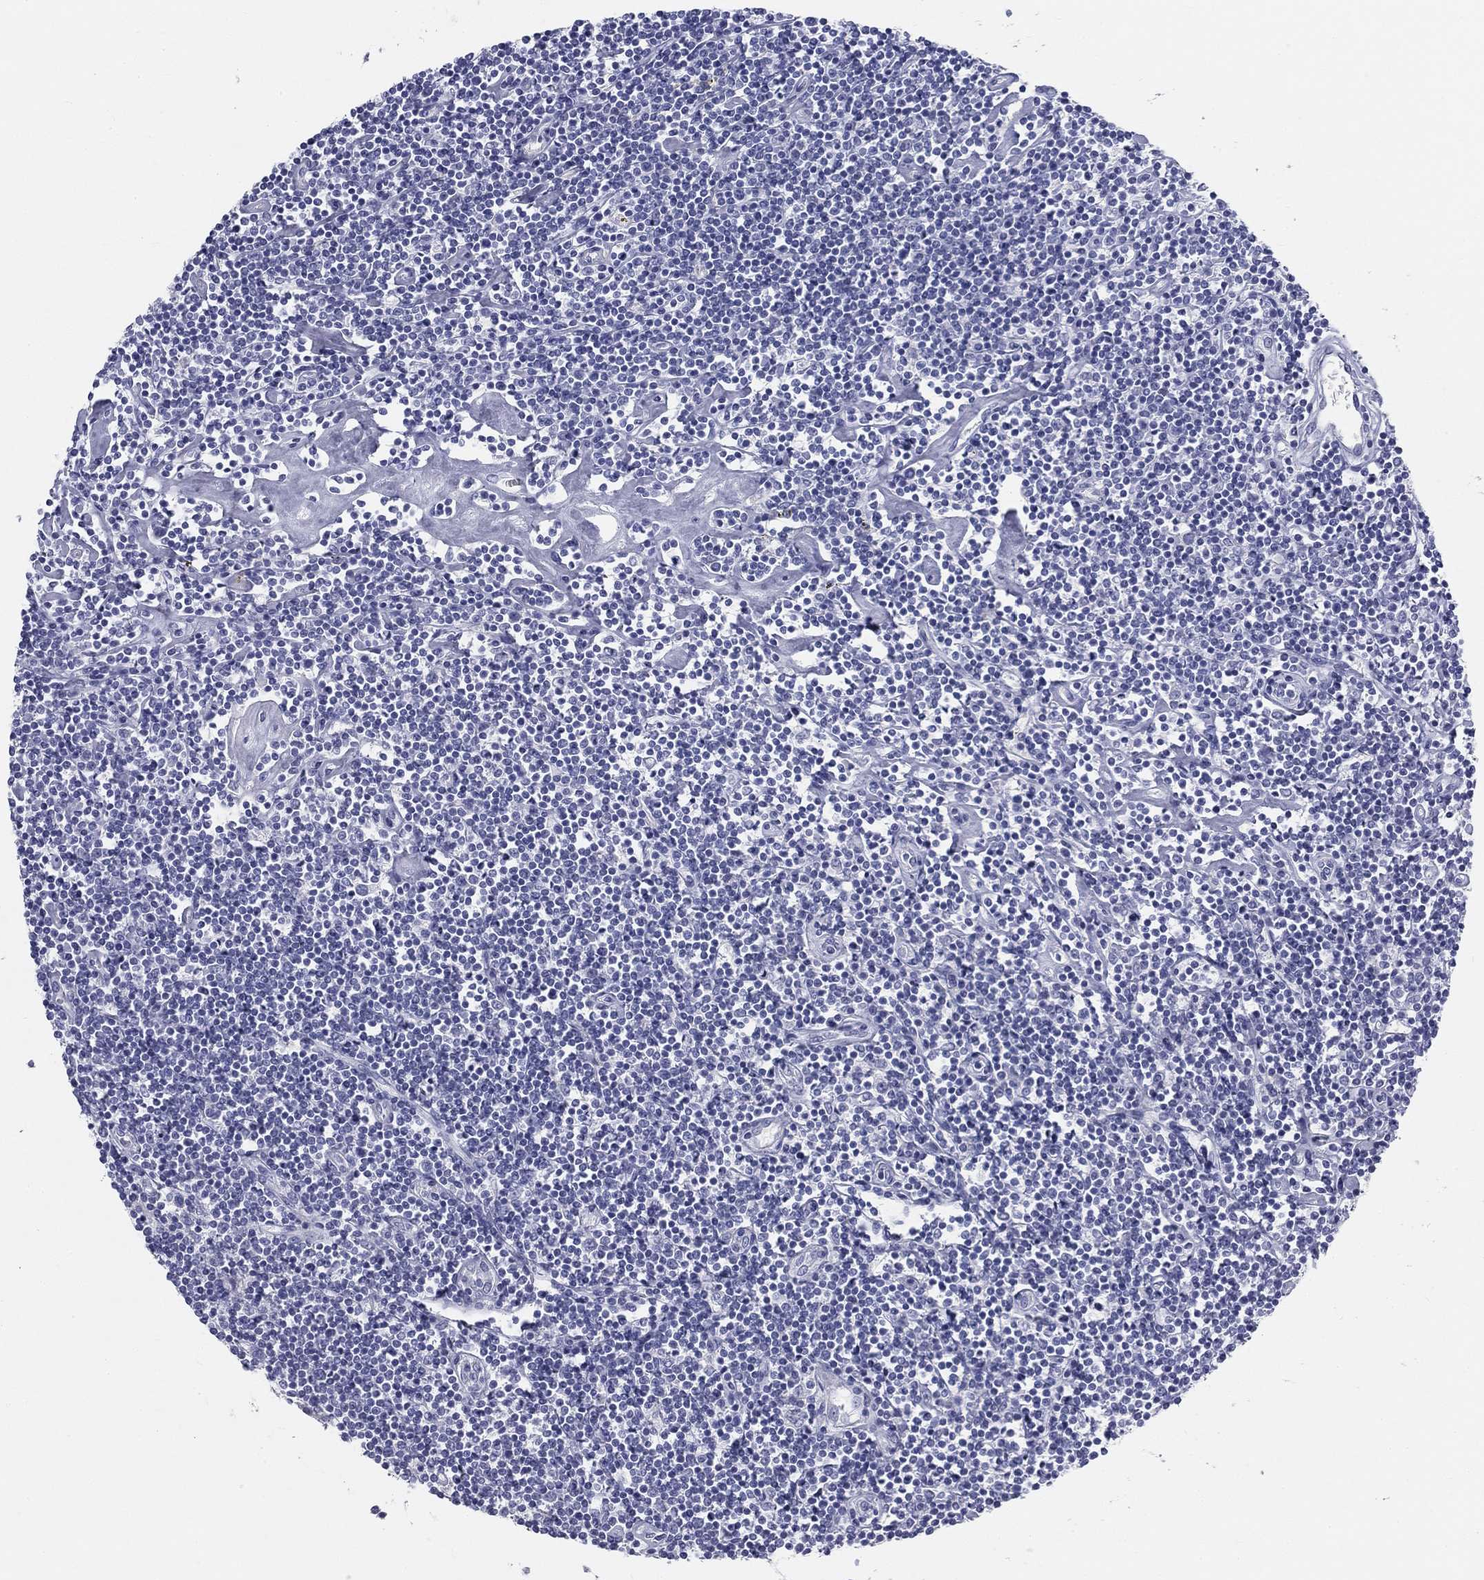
{"staining": {"intensity": "negative", "quantity": "none", "location": "none"}, "tissue": "lymphoma", "cell_type": "Tumor cells", "image_type": "cancer", "snomed": [{"axis": "morphology", "description": "Hodgkin's disease, NOS"}, {"axis": "topography", "description": "Lymph node"}], "caption": "Immunohistochemical staining of human lymphoma reveals no significant staining in tumor cells.", "gene": "GALNTL5", "patient": {"sex": "male", "age": 40}}